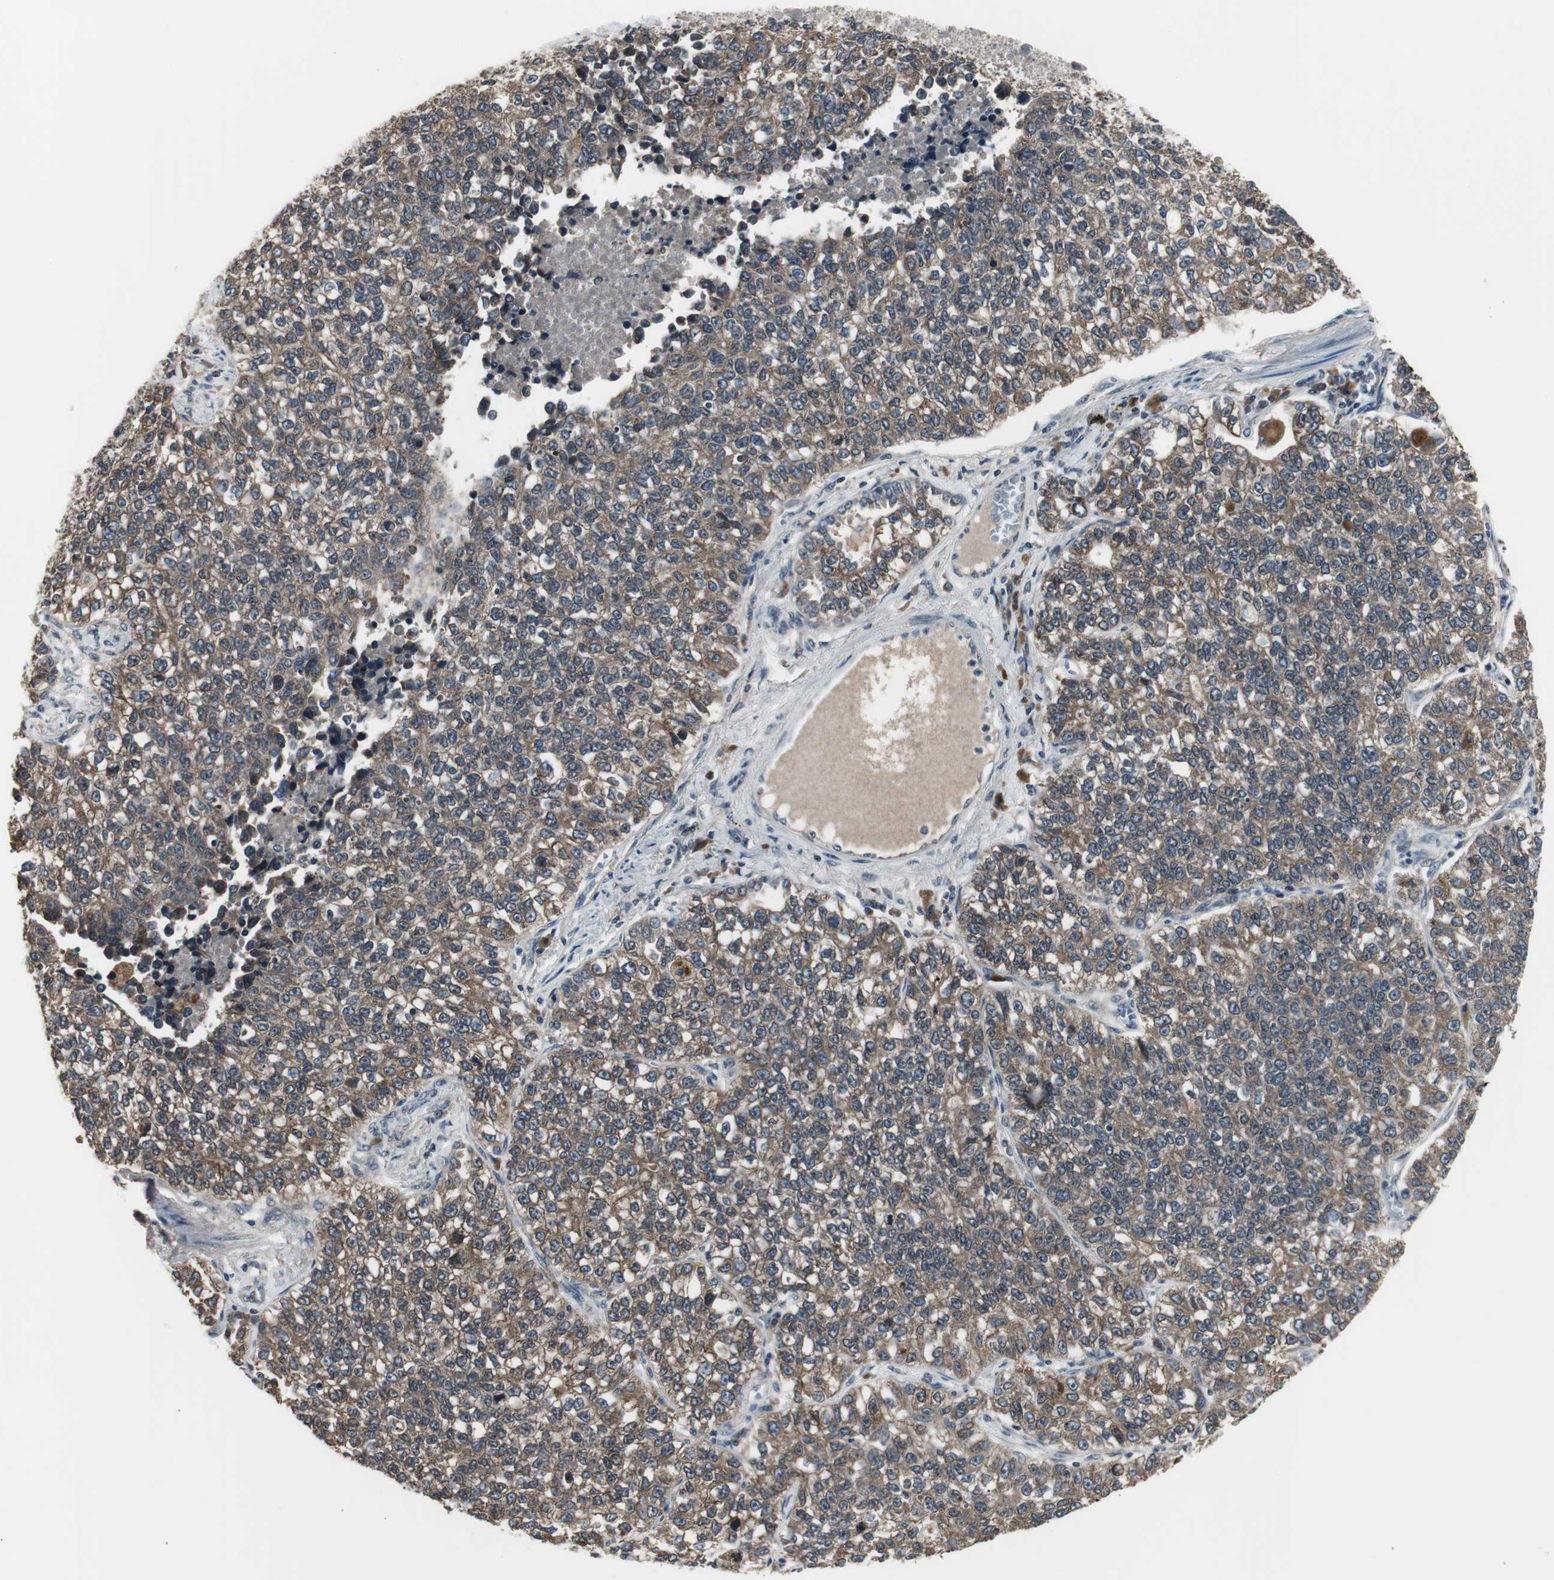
{"staining": {"intensity": "moderate", "quantity": ">75%", "location": "cytoplasmic/membranous"}, "tissue": "lung cancer", "cell_type": "Tumor cells", "image_type": "cancer", "snomed": [{"axis": "morphology", "description": "Adenocarcinoma, NOS"}, {"axis": "topography", "description": "Lung"}], "caption": "Tumor cells display moderate cytoplasmic/membranous positivity in approximately >75% of cells in lung cancer (adenocarcinoma).", "gene": "ZMPSTE24", "patient": {"sex": "male", "age": 49}}